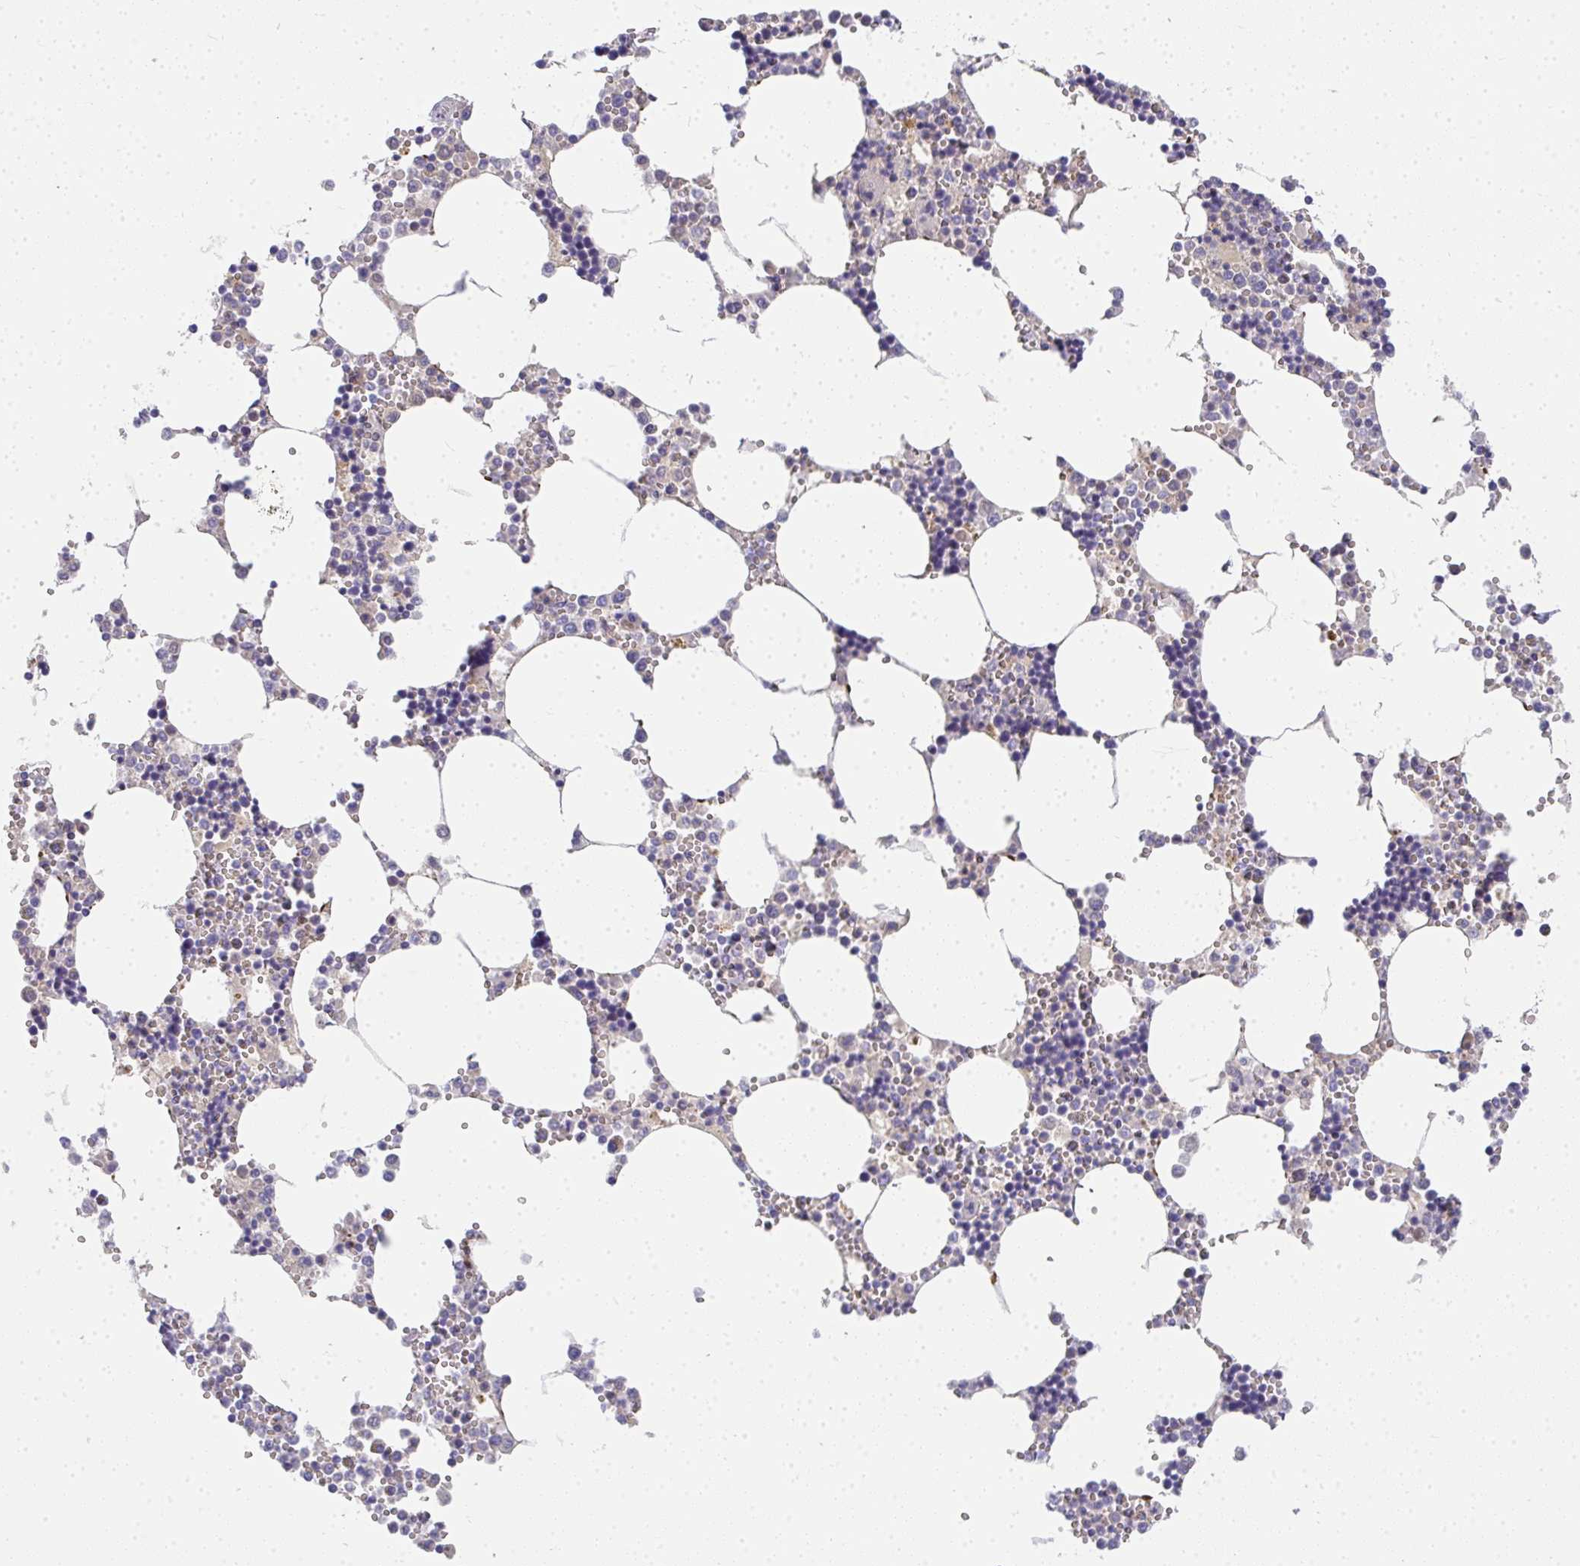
{"staining": {"intensity": "negative", "quantity": "none", "location": "none"}, "tissue": "bone marrow", "cell_type": "Hematopoietic cells", "image_type": "normal", "snomed": [{"axis": "morphology", "description": "Normal tissue, NOS"}, {"axis": "topography", "description": "Bone marrow"}], "caption": "This is a image of immunohistochemistry (IHC) staining of unremarkable bone marrow, which shows no staining in hematopoietic cells. (DAB (3,3'-diaminobenzidine) IHC with hematoxylin counter stain).", "gene": "ZSWIM3", "patient": {"sex": "male", "age": 54}}